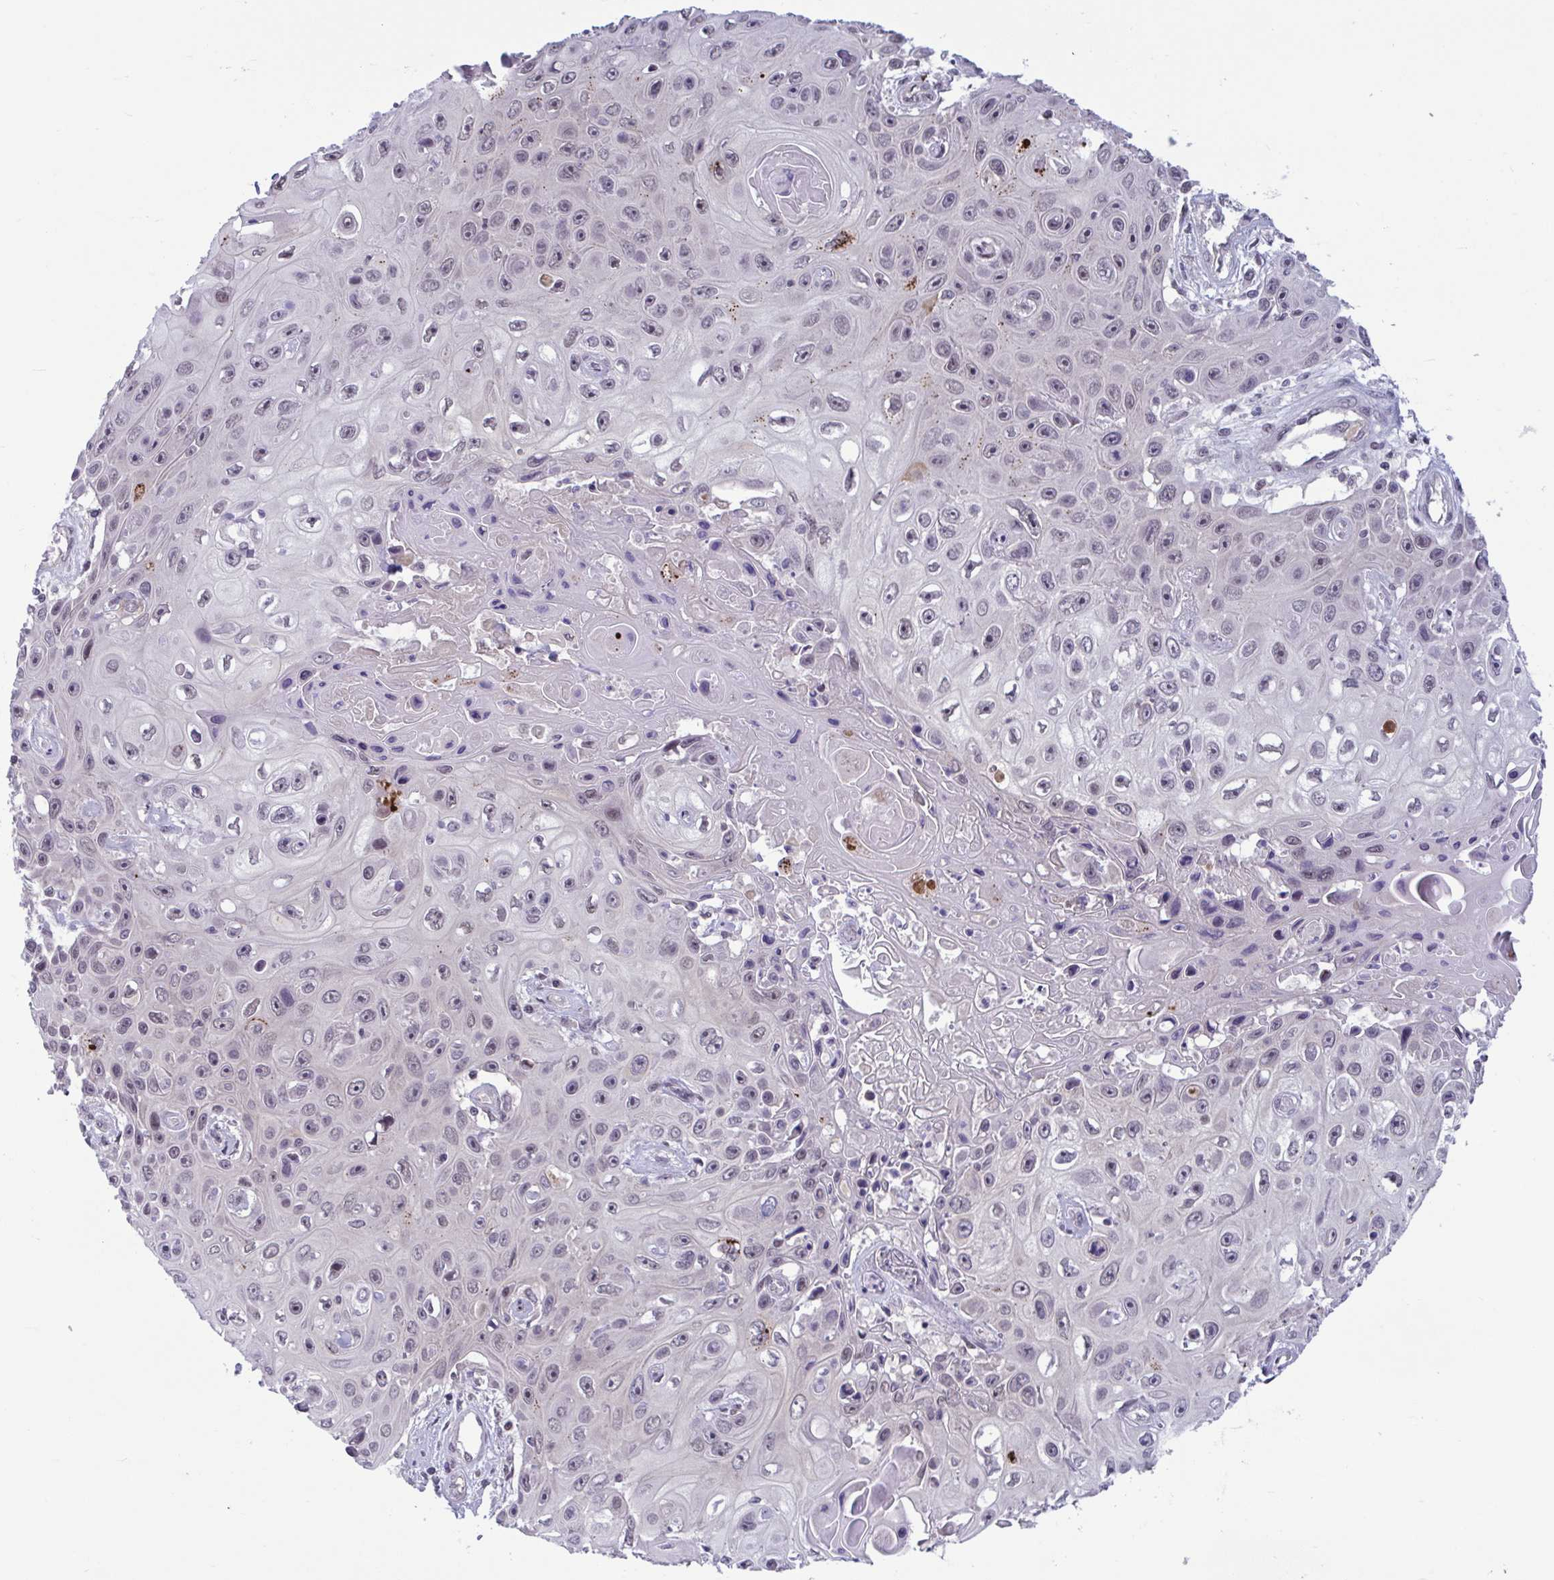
{"staining": {"intensity": "weak", "quantity": "<25%", "location": "nuclear"}, "tissue": "skin cancer", "cell_type": "Tumor cells", "image_type": "cancer", "snomed": [{"axis": "morphology", "description": "Squamous cell carcinoma, NOS"}, {"axis": "topography", "description": "Skin"}], "caption": "Tumor cells are negative for brown protein staining in skin squamous cell carcinoma.", "gene": "TTC7B", "patient": {"sex": "male", "age": 82}}